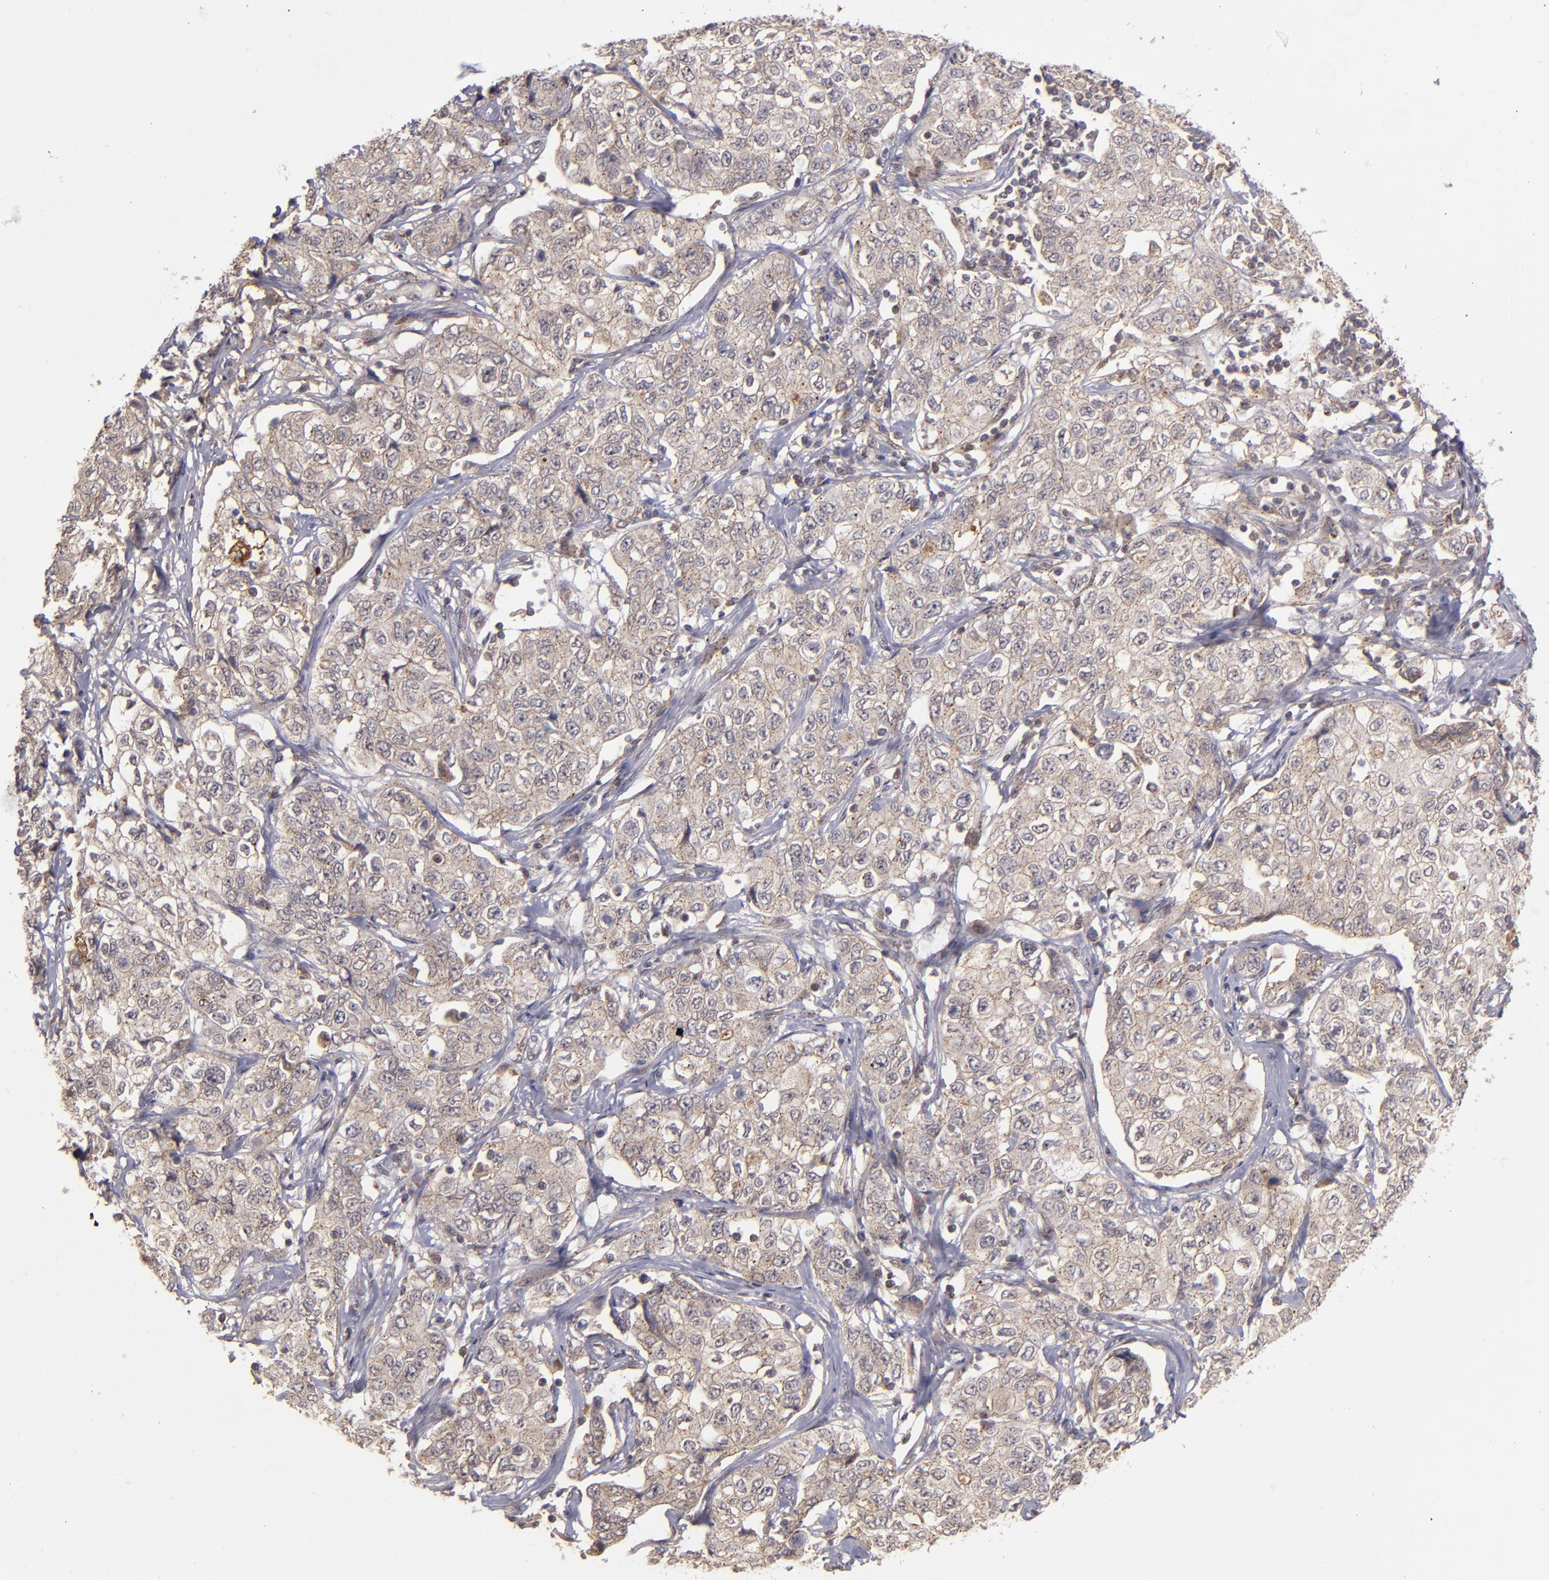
{"staining": {"intensity": "moderate", "quantity": ">75%", "location": "cytoplasmic/membranous"}, "tissue": "stomach cancer", "cell_type": "Tumor cells", "image_type": "cancer", "snomed": [{"axis": "morphology", "description": "Adenocarcinoma, NOS"}, {"axis": "topography", "description": "Stomach"}], "caption": "Immunohistochemistry staining of stomach cancer, which demonstrates medium levels of moderate cytoplasmic/membranous staining in approximately >75% of tumor cells indicating moderate cytoplasmic/membranous protein expression. The staining was performed using DAB (3,3'-diaminobenzidine) (brown) for protein detection and nuclei were counterstained in hematoxylin (blue).", "gene": "ZFYVE1", "patient": {"sex": "male", "age": 48}}